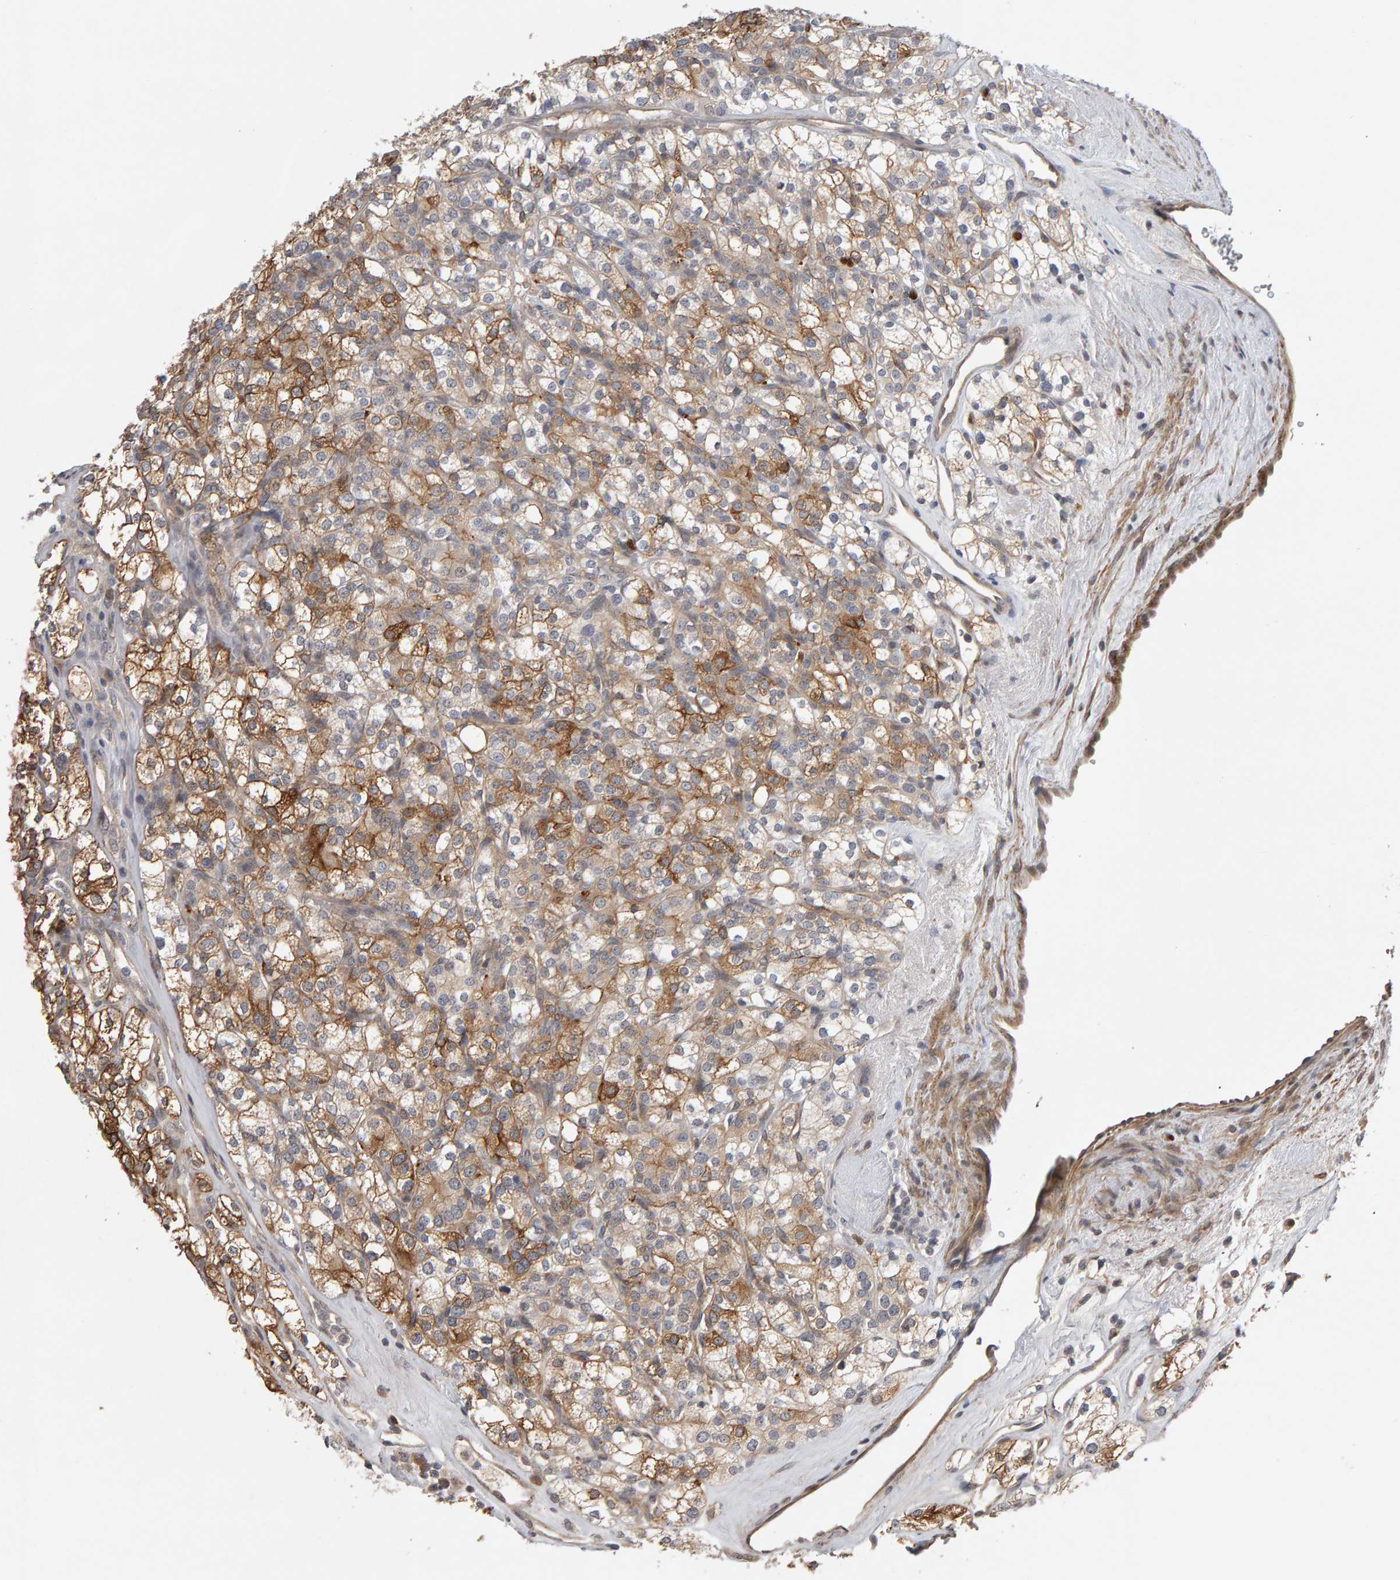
{"staining": {"intensity": "moderate", "quantity": "25%-75%", "location": "cytoplasmic/membranous"}, "tissue": "renal cancer", "cell_type": "Tumor cells", "image_type": "cancer", "snomed": [{"axis": "morphology", "description": "Adenocarcinoma, NOS"}, {"axis": "topography", "description": "Kidney"}], "caption": "Protein analysis of renal cancer tissue reveals moderate cytoplasmic/membranous positivity in about 25%-75% of tumor cells. (brown staining indicates protein expression, while blue staining denotes nuclei).", "gene": "CDCA5", "patient": {"sex": "male", "age": 77}}